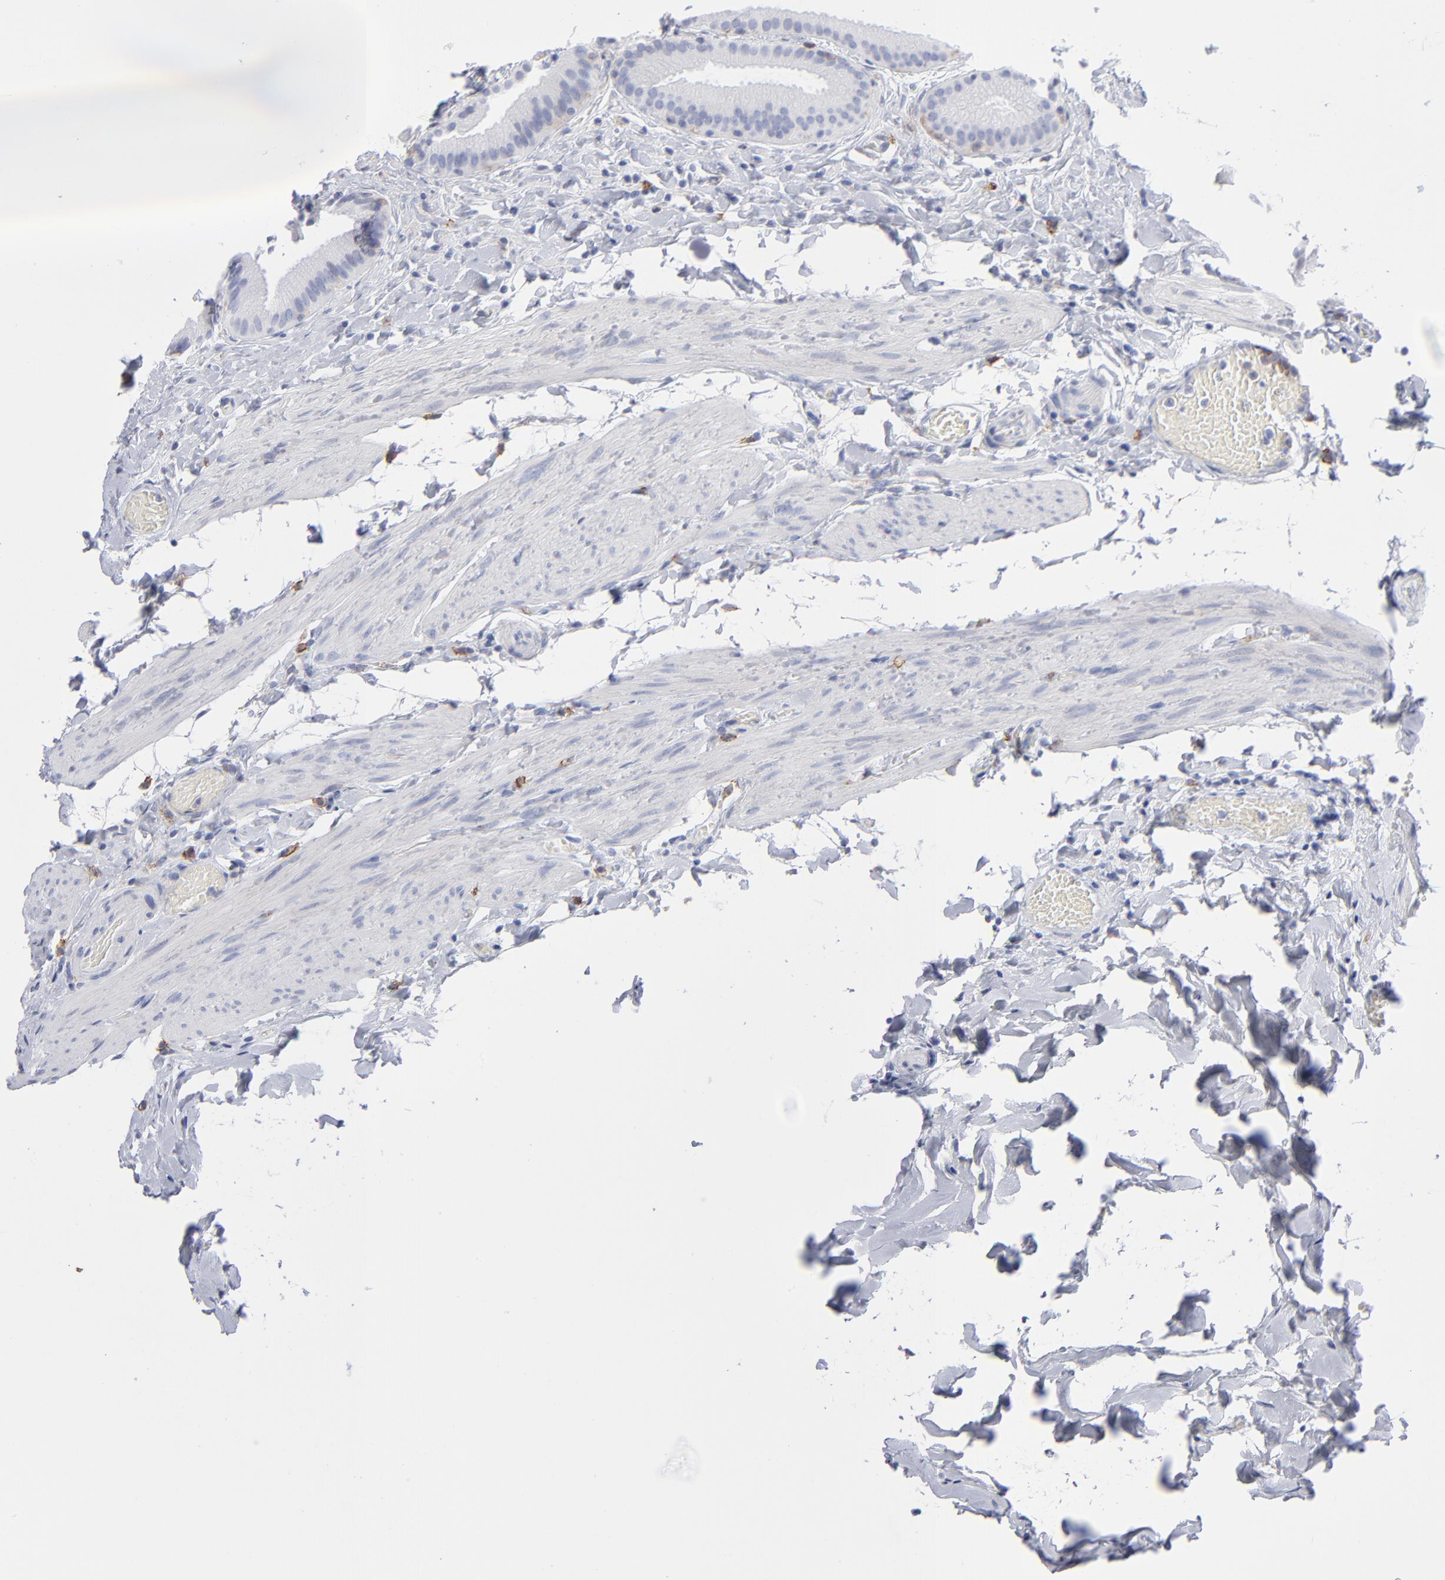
{"staining": {"intensity": "moderate", "quantity": "25%-75%", "location": "cytoplasmic/membranous"}, "tissue": "gallbladder", "cell_type": "Glandular cells", "image_type": "normal", "snomed": [{"axis": "morphology", "description": "Normal tissue, NOS"}, {"axis": "topography", "description": "Gallbladder"}], "caption": "Gallbladder stained with immunohistochemistry shows moderate cytoplasmic/membranous expression in about 25%-75% of glandular cells. (DAB (3,3'-diaminobenzidine) IHC with brightfield microscopy, high magnification).", "gene": "LAT2", "patient": {"sex": "female", "age": 63}}